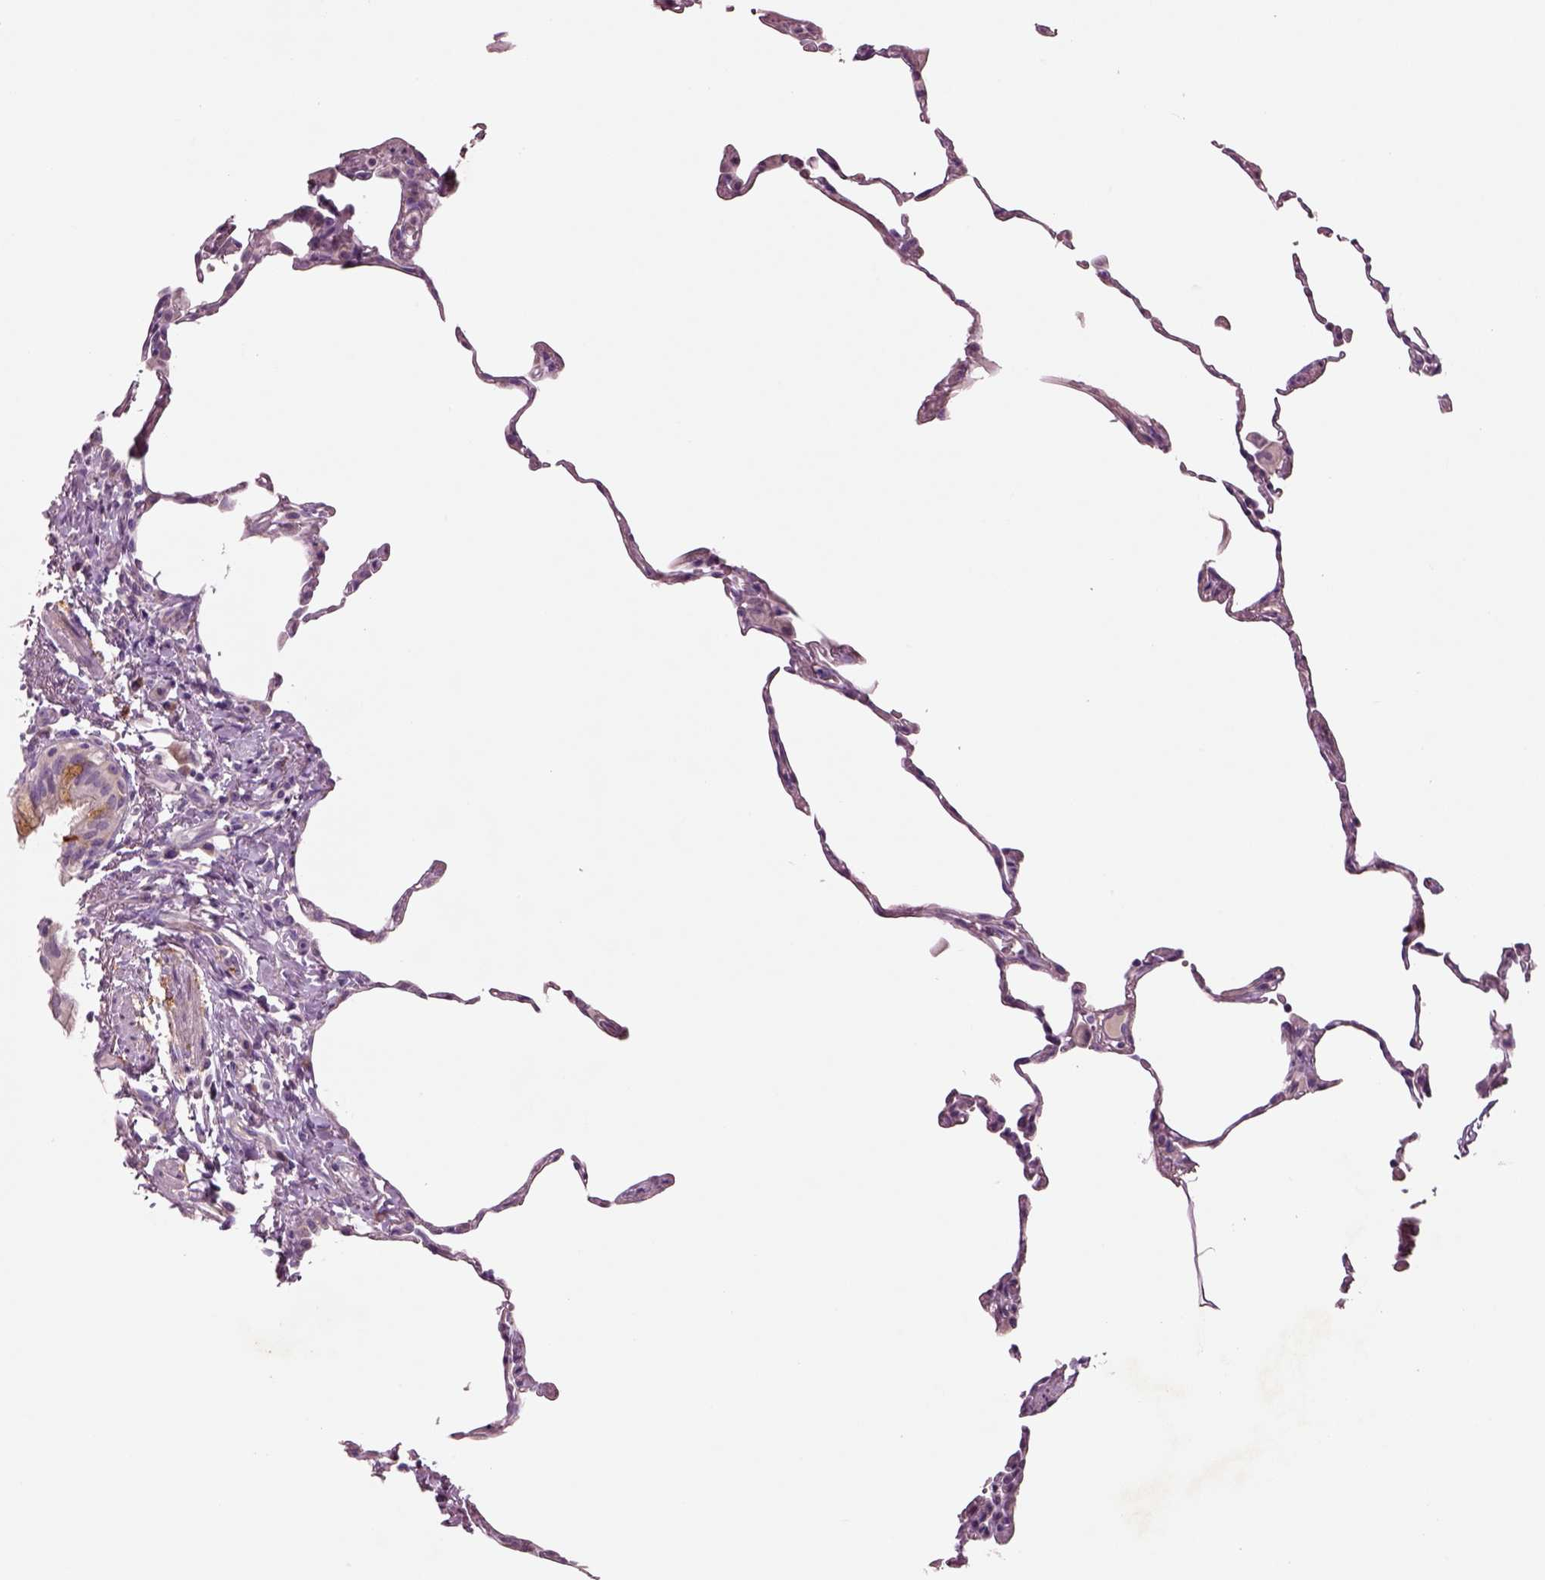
{"staining": {"intensity": "negative", "quantity": "none", "location": "none"}, "tissue": "lung", "cell_type": "Alveolar cells", "image_type": "normal", "snomed": [{"axis": "morphology", "description": "Normal tissue, NOS"}, {"axis": "topography", "description": "Lung"}], "caption": "Immunohistochemistry (IHC) micrograph of benign human lung stained for a protein (brown), which displays no expression in alveolar cells. Brightfield microscopy of immunohistochemistry stained with DAB (3,3'-diaminobenzidine) (brown) and hematoxylin (blue), captured at high magnification.", "gene": "PLPP7", "patient": {"sex": "female", "age": 57}}